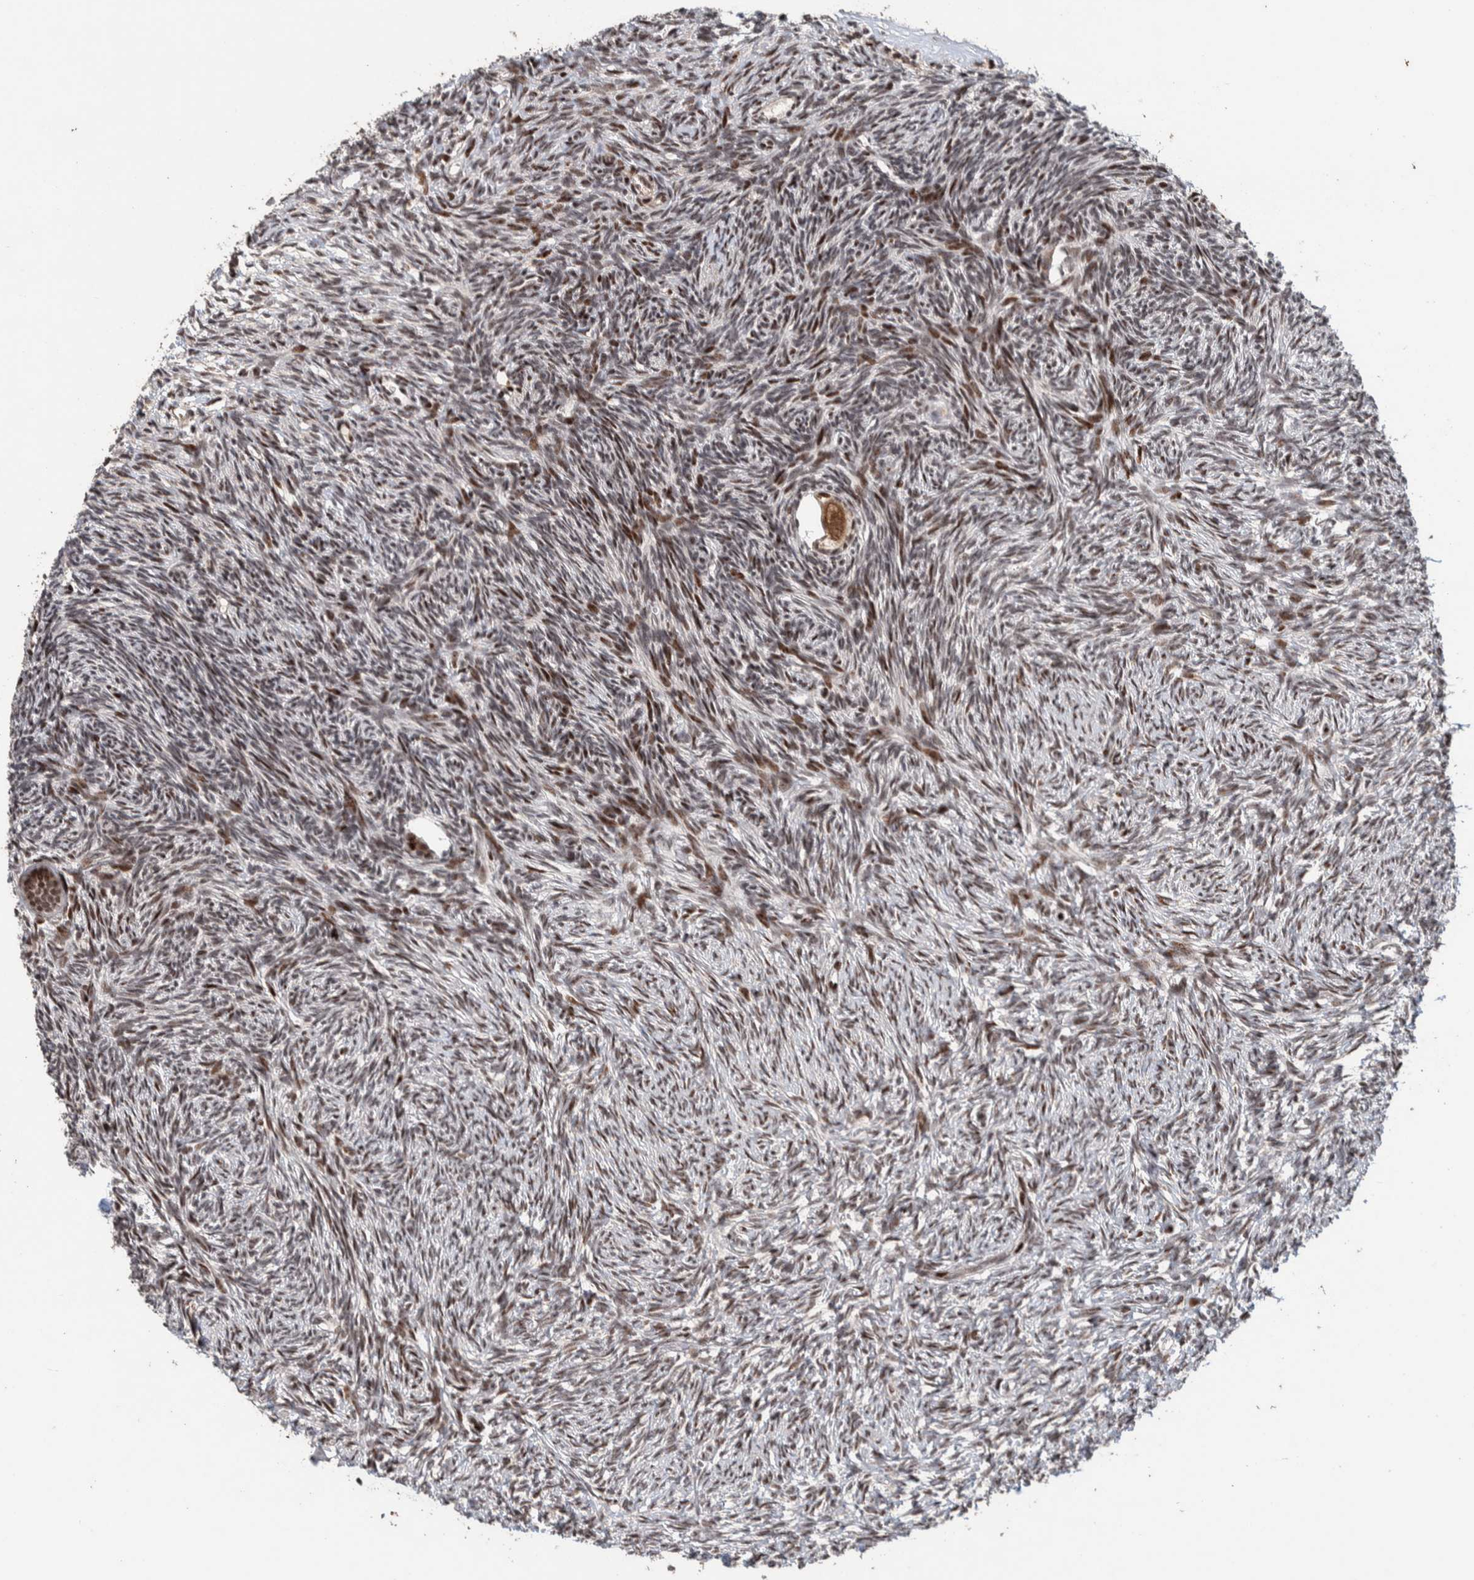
{"staining": {"intensity": "moderate", "quantity": ">75%", "location": "cytoplasmic/membranous,nuclear"}, "tissue": "ovary", "cell_type": "Follicle cells", "image_type": "normal", "snomed": [{"axis": "morphology", "description": "Normal tissue, NOS"}, {"axis": "topography", "description": "Ovary"}], "caption": "Immunohistochemical staining of benign ovary shows moderate cytoplasmic/membranous,nuclear protein staining in approximately >75% of follicle cells.", "gene": "CHD4", "patient": {"sex": "female", "age": 34}}